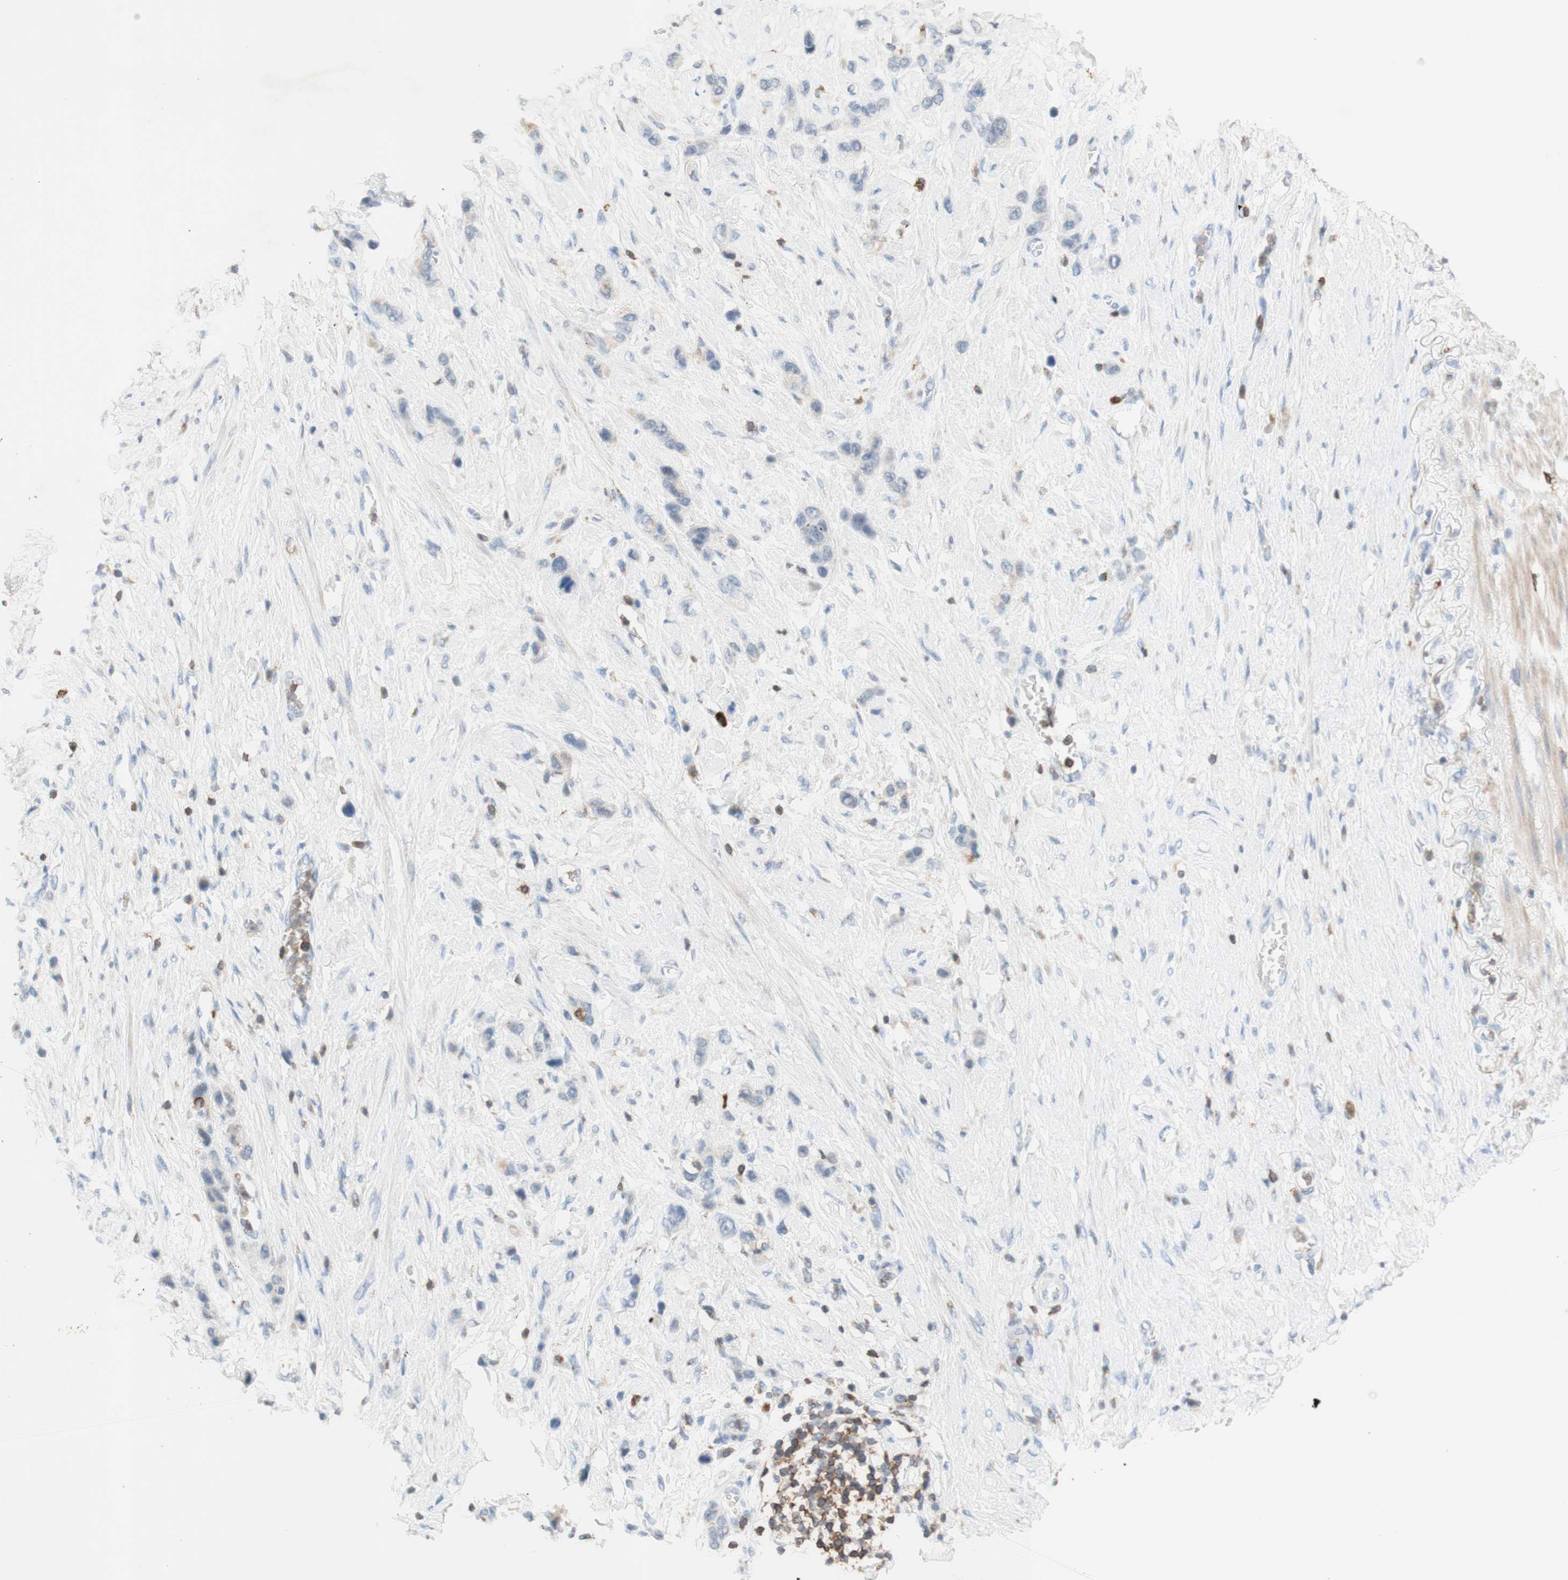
{"staining": {"intensity": "negative", "quantity": "none", "location": "none"}, "tissue": "stomach cancer", "cell_type": "Tumor cells", "image_type": "cancer", "snomed": [{"axis": "morphology", "description": "Adenocarcinoma, NOS"}, {"axis": "morphology", "description": "Adenocarcinoma, High grade"}, {"axis": "topography", "description": "Stomach, upper"}, {"axis": "topography", "description": "Stomach, lower"}], "caption": "High-grade adenocarcinoma (stomach) stained for a protein using immunohistochemistry (IHC) shows no staining tumor cells.", "gene": "SPINK6", "patient": {"sex": "female", "age": 65}}